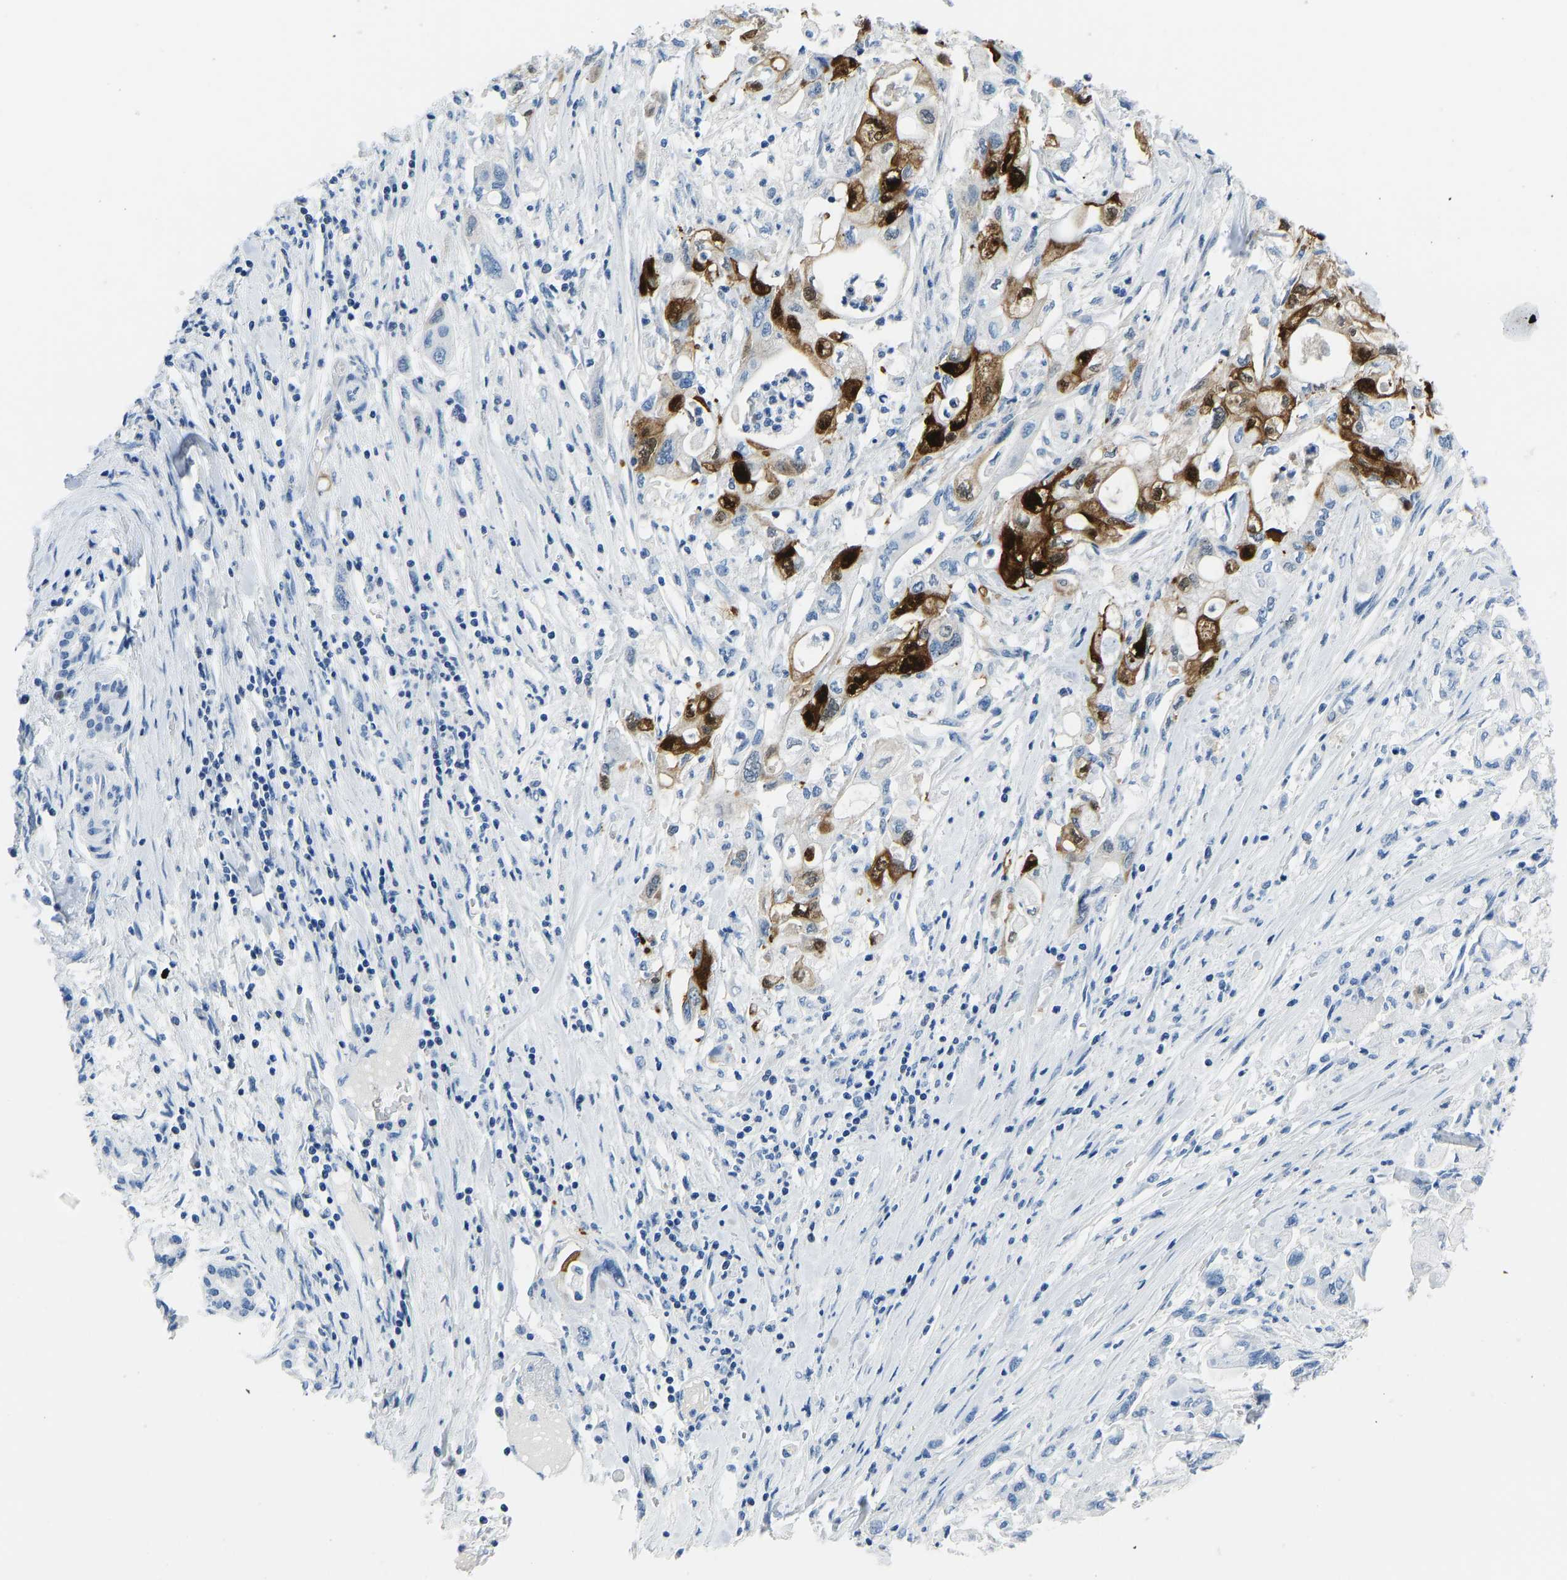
{"staining": {"intensity": "strong", "quantity": "25%-75%", "location": "cytoplasmic/membranous"}, "tissue": "pancreatic cancer", "cell_type": "Tumor cells", "image_type": "cancer", "snomed": [{"axis": "morphology", "description": "Adenocarcinoma, NOS"}, {"axis": "topography", "description": "Pancreas"}], "caption": "High-power microscopy captured an IHC histopathology image of pancreatic cancer, revealing strong cytoplasmic/membranous staining in about 25%-75% of tumor cells.", "gene": "SERPINB3", "patient": {"sex": "male", "age": 79}}